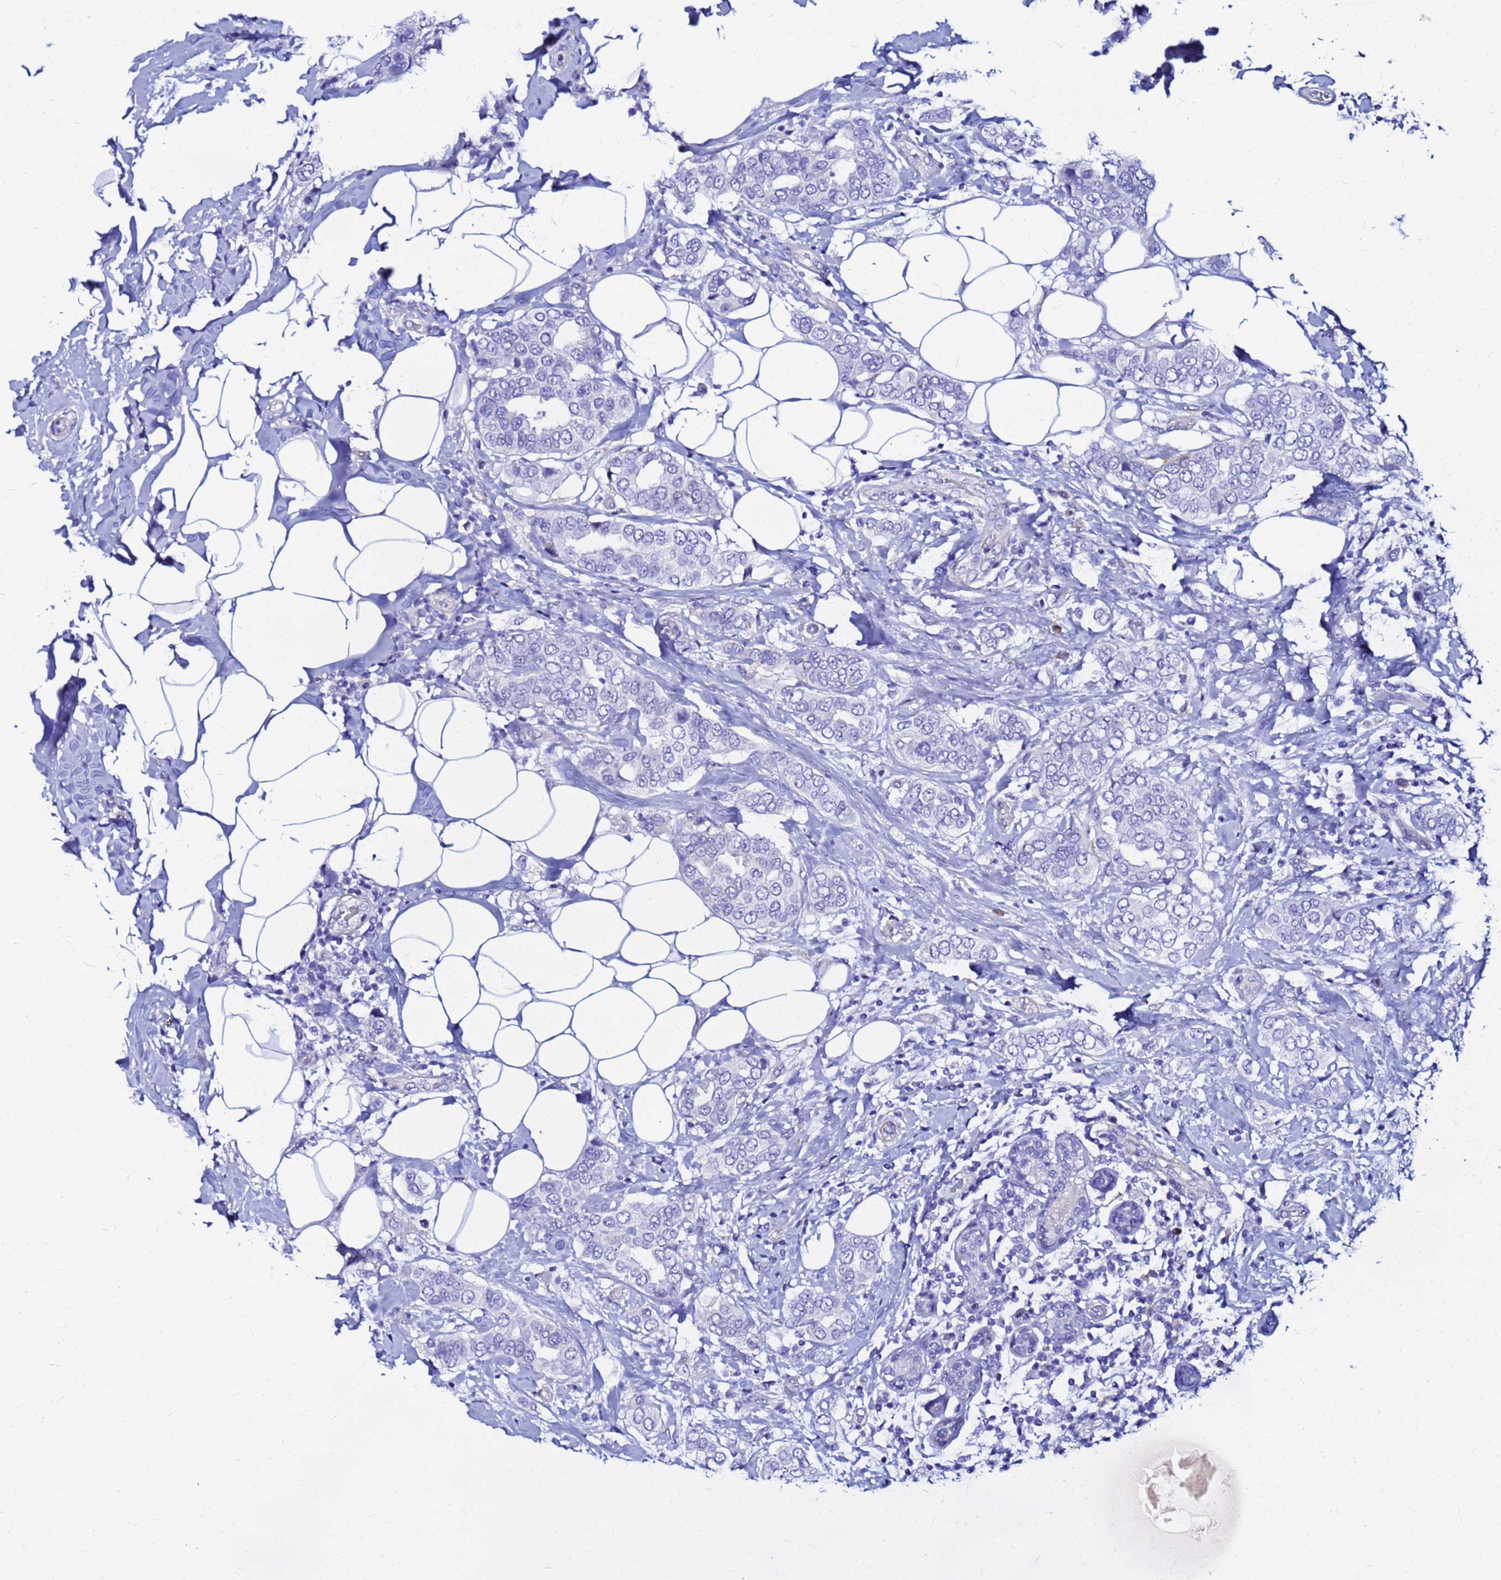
{"staining": {"intensity": "negative", "quantity": "none", "location": "none"}, "tissue": "breast cancer", "cell_type": "Tumor cells", "image_type": "cancer", "snomed": [{"axis": "morphology", "description": "Lobular carcinoma"}, {"axis": "topography", "description": "Breast"}], "caption": "IHC image of neoplastic tissue: human breast lobular carcinoma stained with DAB (3,3'-diaminobenzidine) displays no significant protein staining in tumor cells.", "gene": "JRKL", "patient": {"sex": "female", "age": 51}}